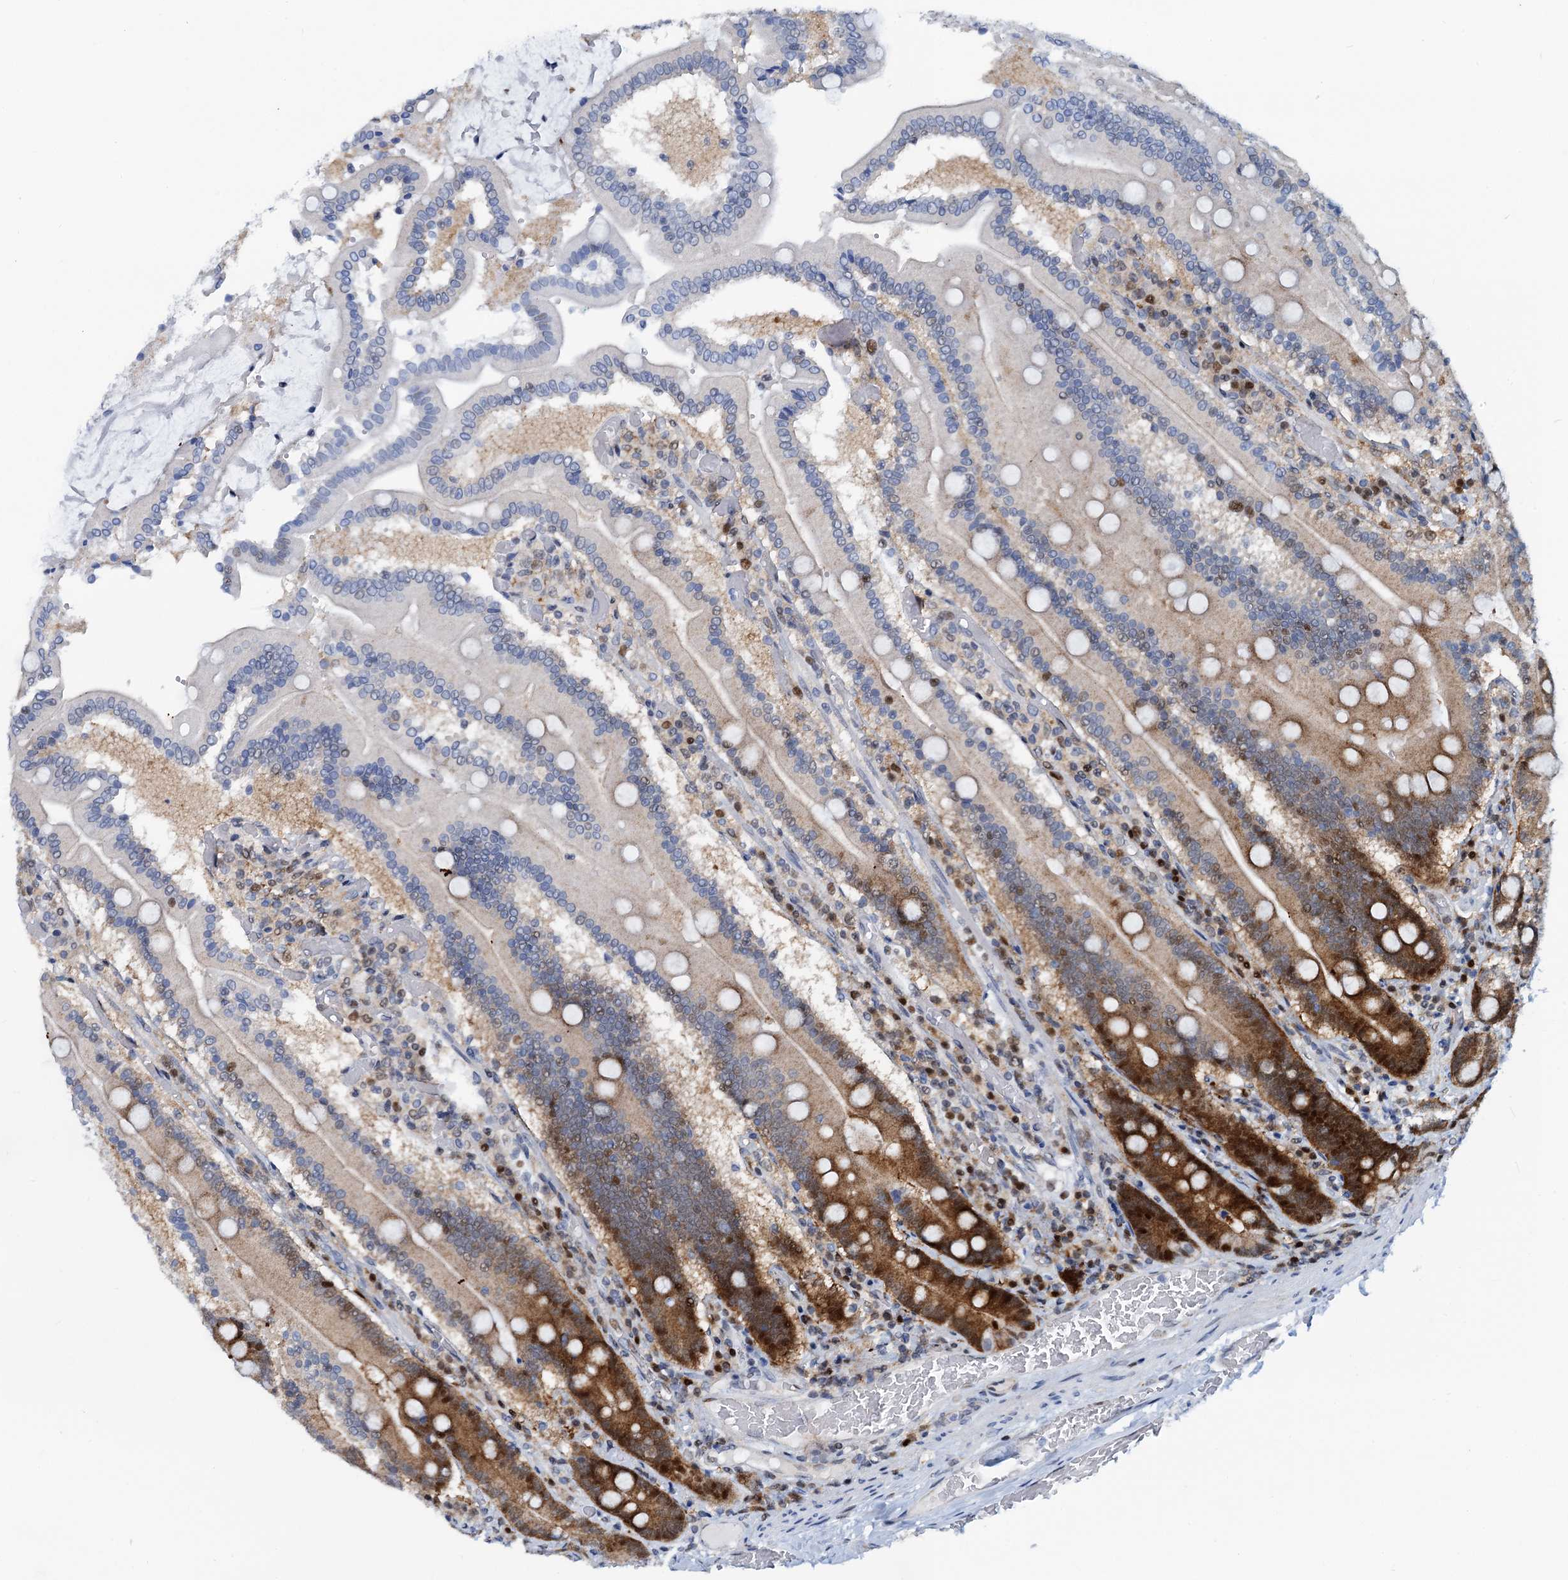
{"staining": {"intensity": "strong", "quantity": "25%-75%", "location": "cytoplasmic/membranous,nuclear"}, "tissue": "duodenum", "cell_type": "Glandular cells", "image_type": "normal", "snomed": [{"axis": "morphology", "description": "Normal tissue, NOS"}, {"axis": "topography", "description": "Duodenum"}], "caption": "Human duodenum stained for a protein (brown) reveals strong cytoplasmic/membranous,nuclear positive positivity in approximately 25%-75% of glandular cells.", "gene": "PTGES3", "patient": {"sex": "female", "age": 62}}